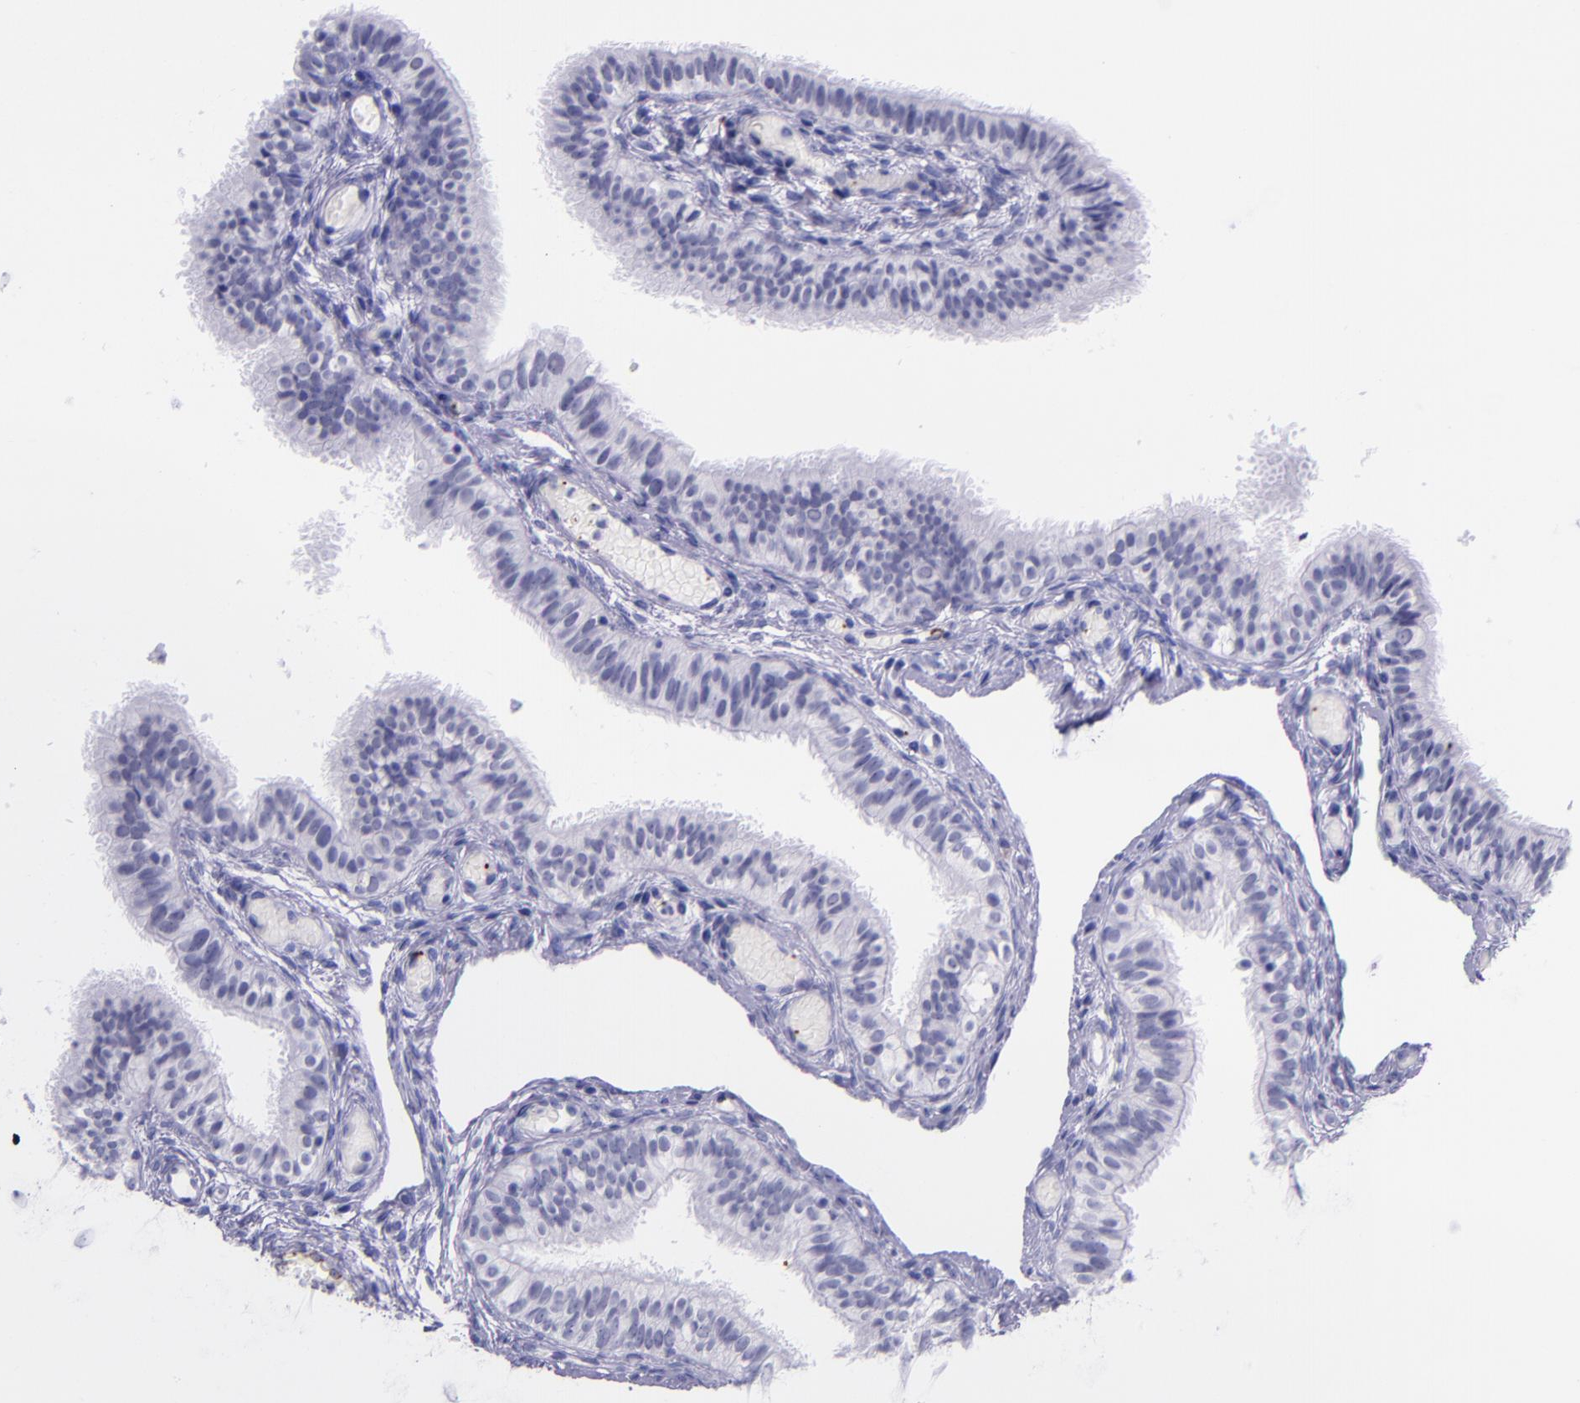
{"staining": {"intensity": "negative", "quantity": "none", "location": "none"}, "tissue": "fallopian tube", "cell_type": "Glandular cells", "image_type": "normal", "snomed": [{"axis": "morphology", "description": "Normal tissue, NOS"}, {"axis": "morphology", "description": "Dermoid, NOS"}, {"axis": "topography", "description": "Fallopian tube"}], "caption": "This is an immunohistochemistry (IHC) photomicrograph of unremarkable human fallopian tube. There is no expression in glandular cells.", "gene": "SELE", "patient": {"sex": "female", "age": 33}}